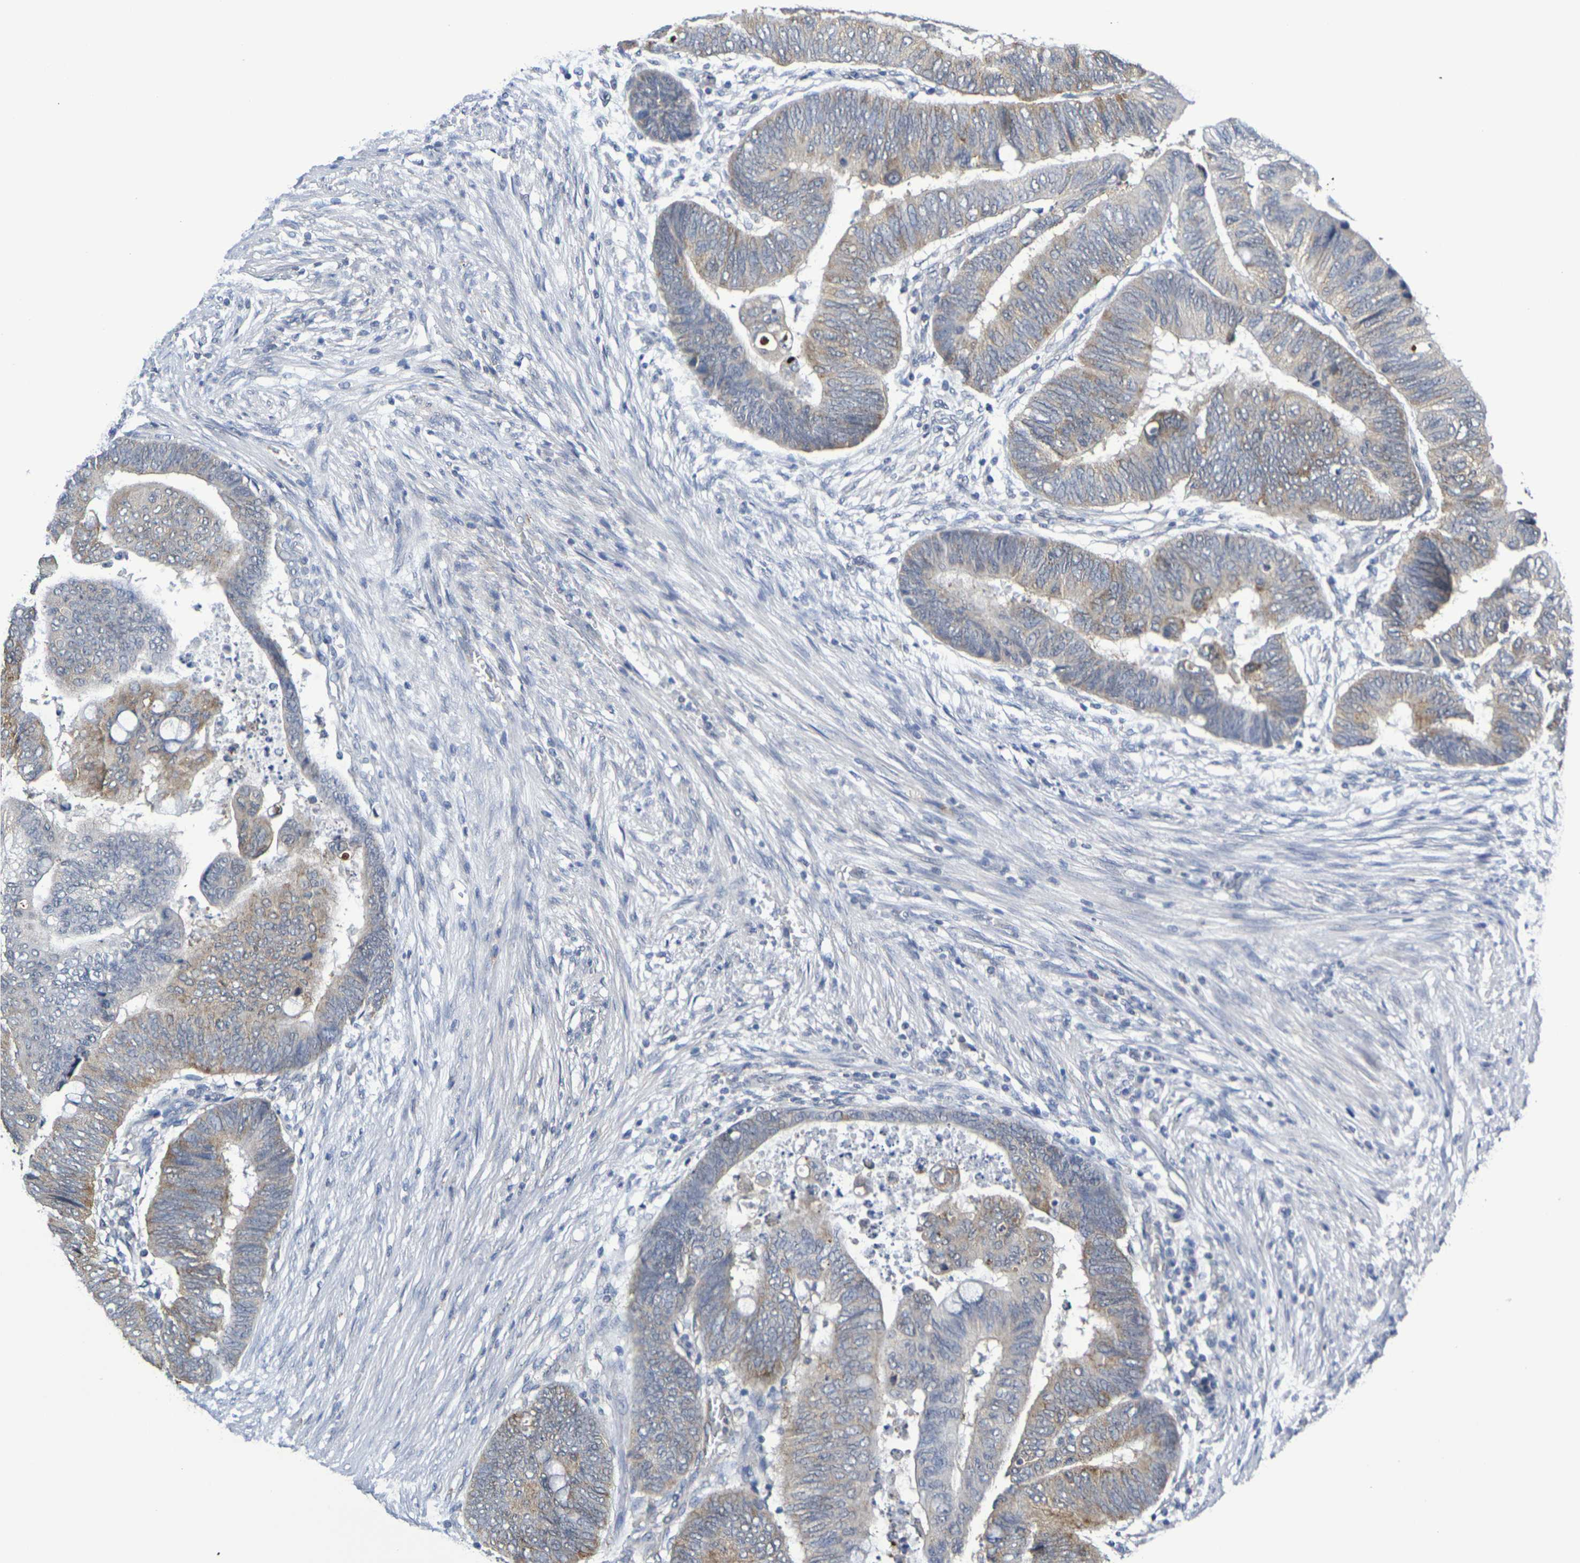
{"staining": {"intensity": "weak", "quantity": ">75%", "location": "cytoplasmic/membranous"}, "tissue": "colorectal cancer", "cell_type": "Tumor cells", "image_type": "cancer", "snomed": [{"axis": "morphology", "description": "Normal tissue, NOS"}, {"axis": "morphology", "description": "Adenocarcinoma, NOS"}, {"axis": "topography", "description": "Rectum"}, {"axis": "topography", "description": "Peripheral nerve tissue"}], "caption": "Colorectal cancer (adenocarcinoma) stained for a protein demonstrates weak cytoplasmic/membranous positivity in tumor cells. (DAB (3,3'-diaminobenzidine) IHC with brightfield microscopy, high magnification).", "gene": "CHRNB1", "patient": {"sex": "male", "age": 92}}